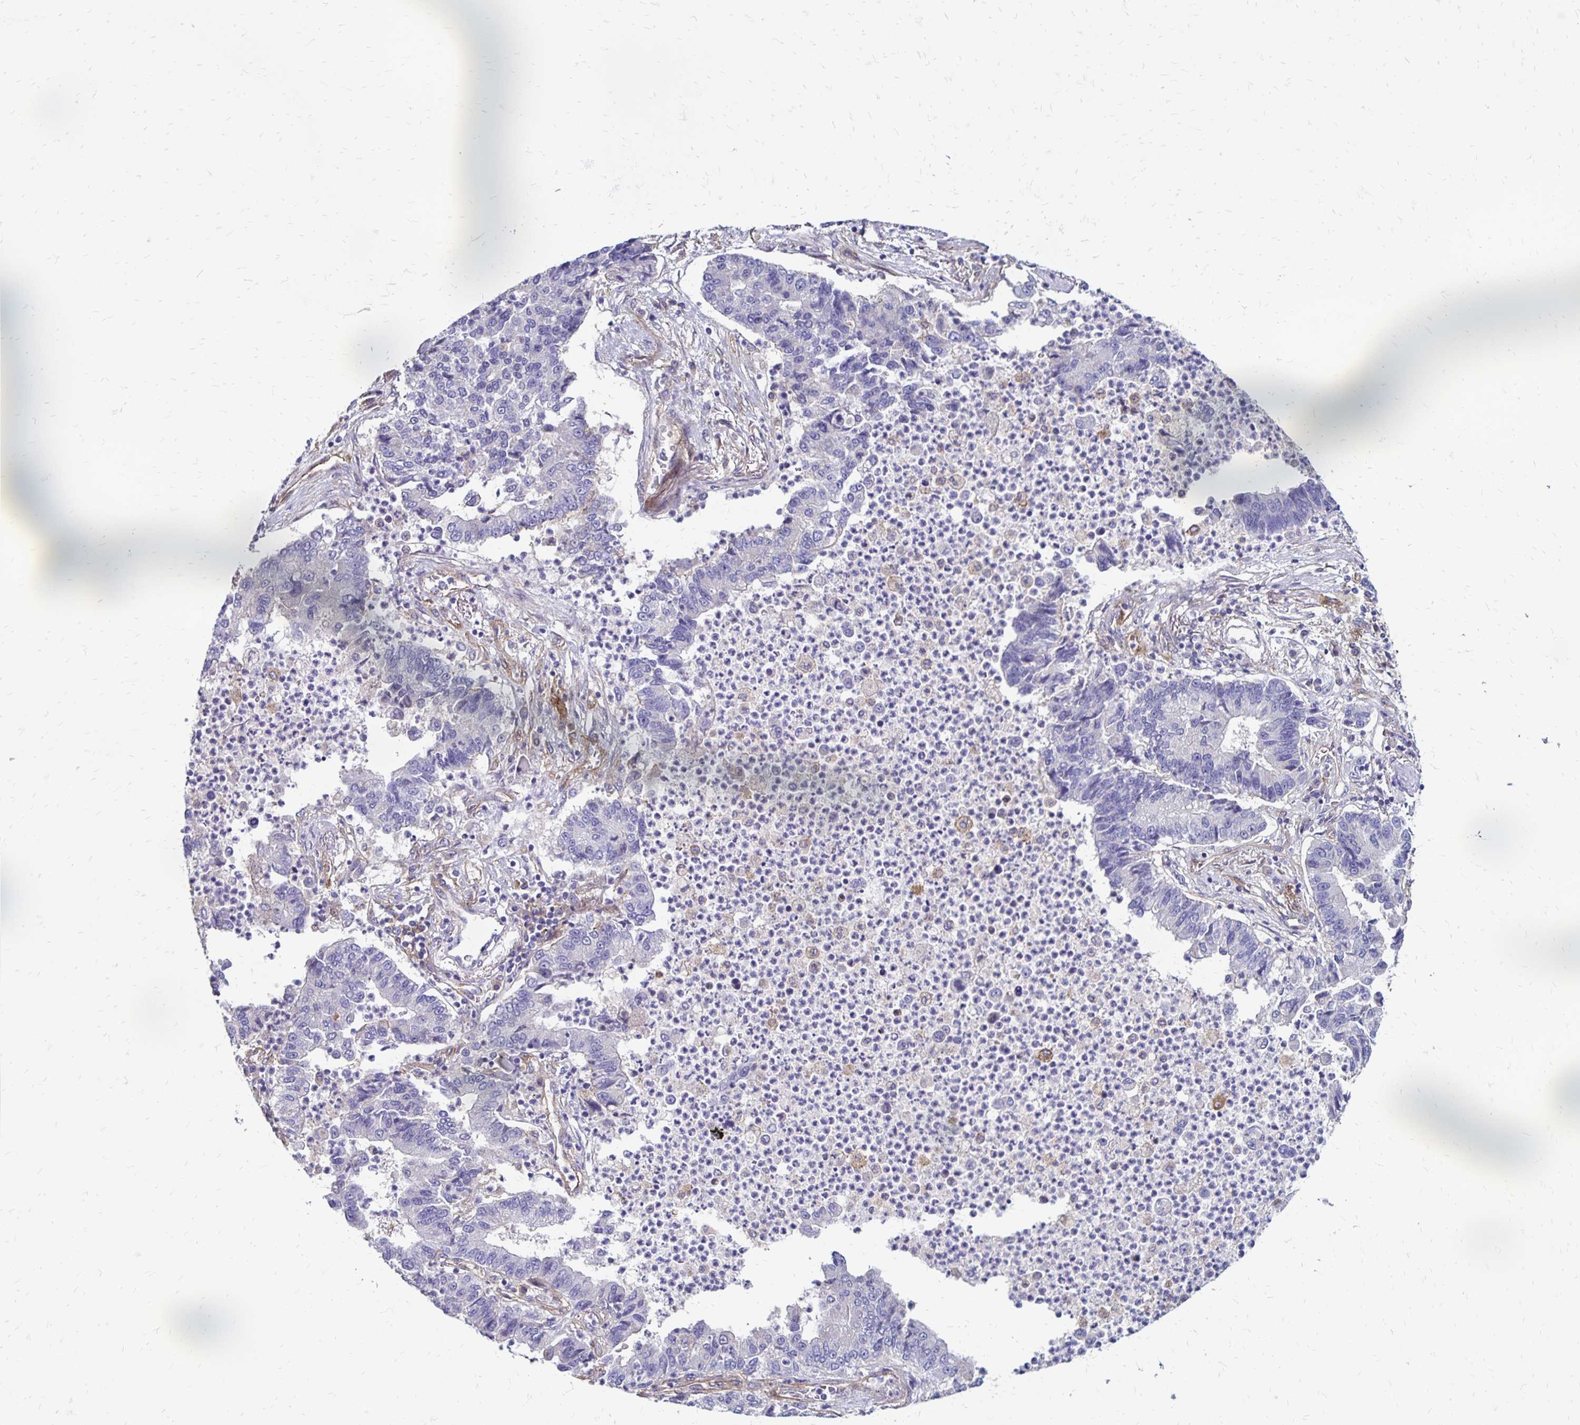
{"staining": {"intensity": "negative", "quantity": "none", "location": "none"}, "tissue": "lung cancer", "cell_type": "Tumor cells", "image_type": "cancer", "snomed": [{"axis": "morphology", "description": "Adenocarcinoma, NOS"}, {"axis": "topography", "description": "Lung"}], "caption": "Immunohistochemistry (IHC) of lung adenocarcinoma reveals no positivity in tumor cells.", "gene": "TNS3", "patient": {"sex": "female", "age": 57}}